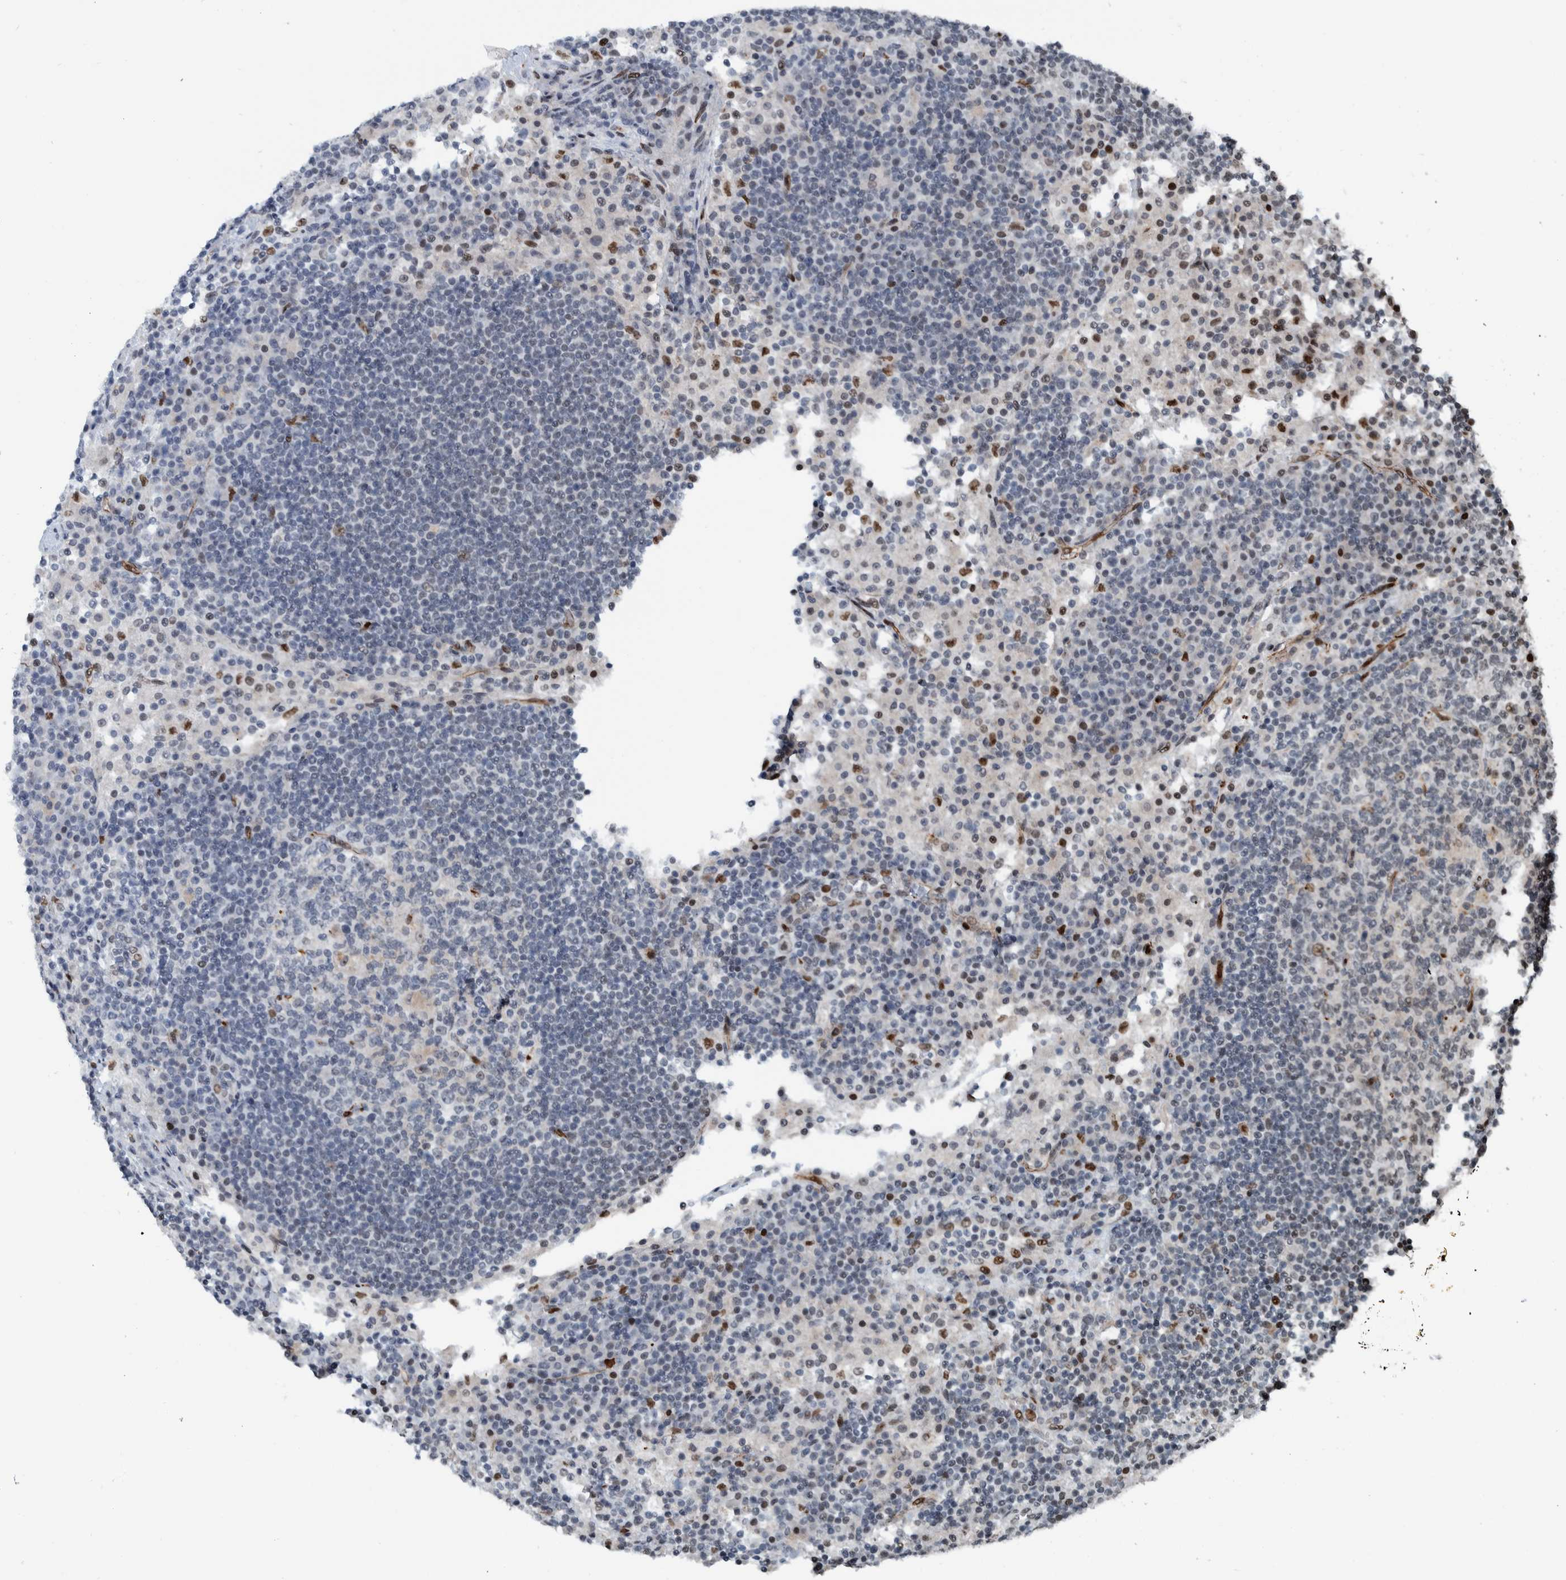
{"staining": {"intensity": "negative", "quantity": "none", "location": "none"}, "tissue": "lymph node", "cell_type": "Germinal center cells", "image_type": "normal", "snomed": [{"axis": "morphology", "description": "Normal tissue, NOS"}, {"axis": "topography", "description": "Lymph node"}], "caption": "The photomicrograph reveals no significant positivity in germinal center cells of lymph node.", "gene": "ZNF366", "patient": {"sex": "female", "age": 53}}